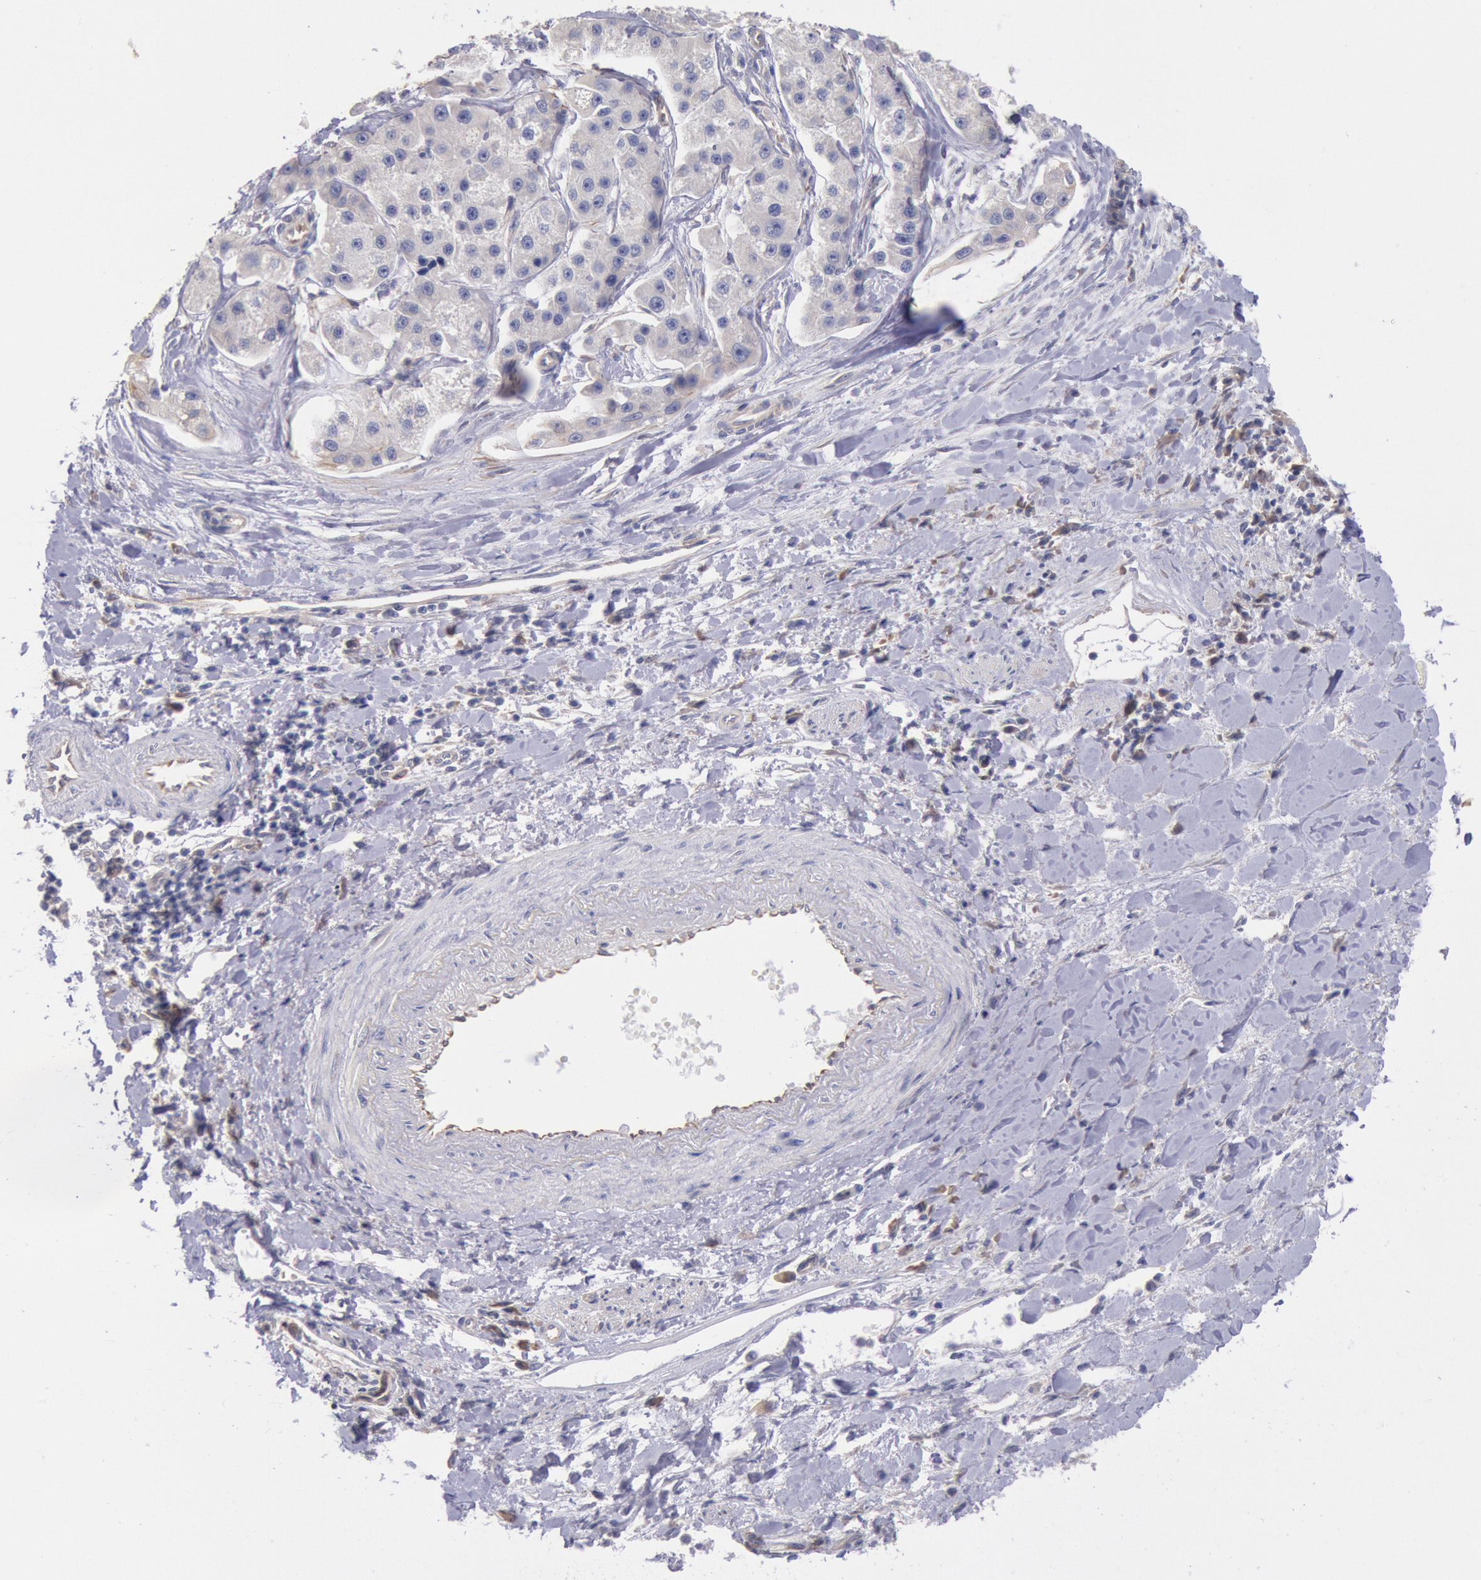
{"staining": {"intensity": "weak", "quantity": "25%-75%", "location": "cytoplasmic/membranous"}, "tissue": "liver cancer", "cell_type": "Tumor cells", "image_type": "cancer", "snomed": [{"axis": "morphology", "description": "Carcinoma, Hepatocellular, NOS"}, {"axis": "topography", "description": "Liver"}], "caption": "The immunohistochemical stain shows weak cytoplasmic/membranous expression in tumor cells of hepatocellular carcinoma (liver) tissue.", "gene": "DRG1", "patient": {"sex": "female", "age": 85}}